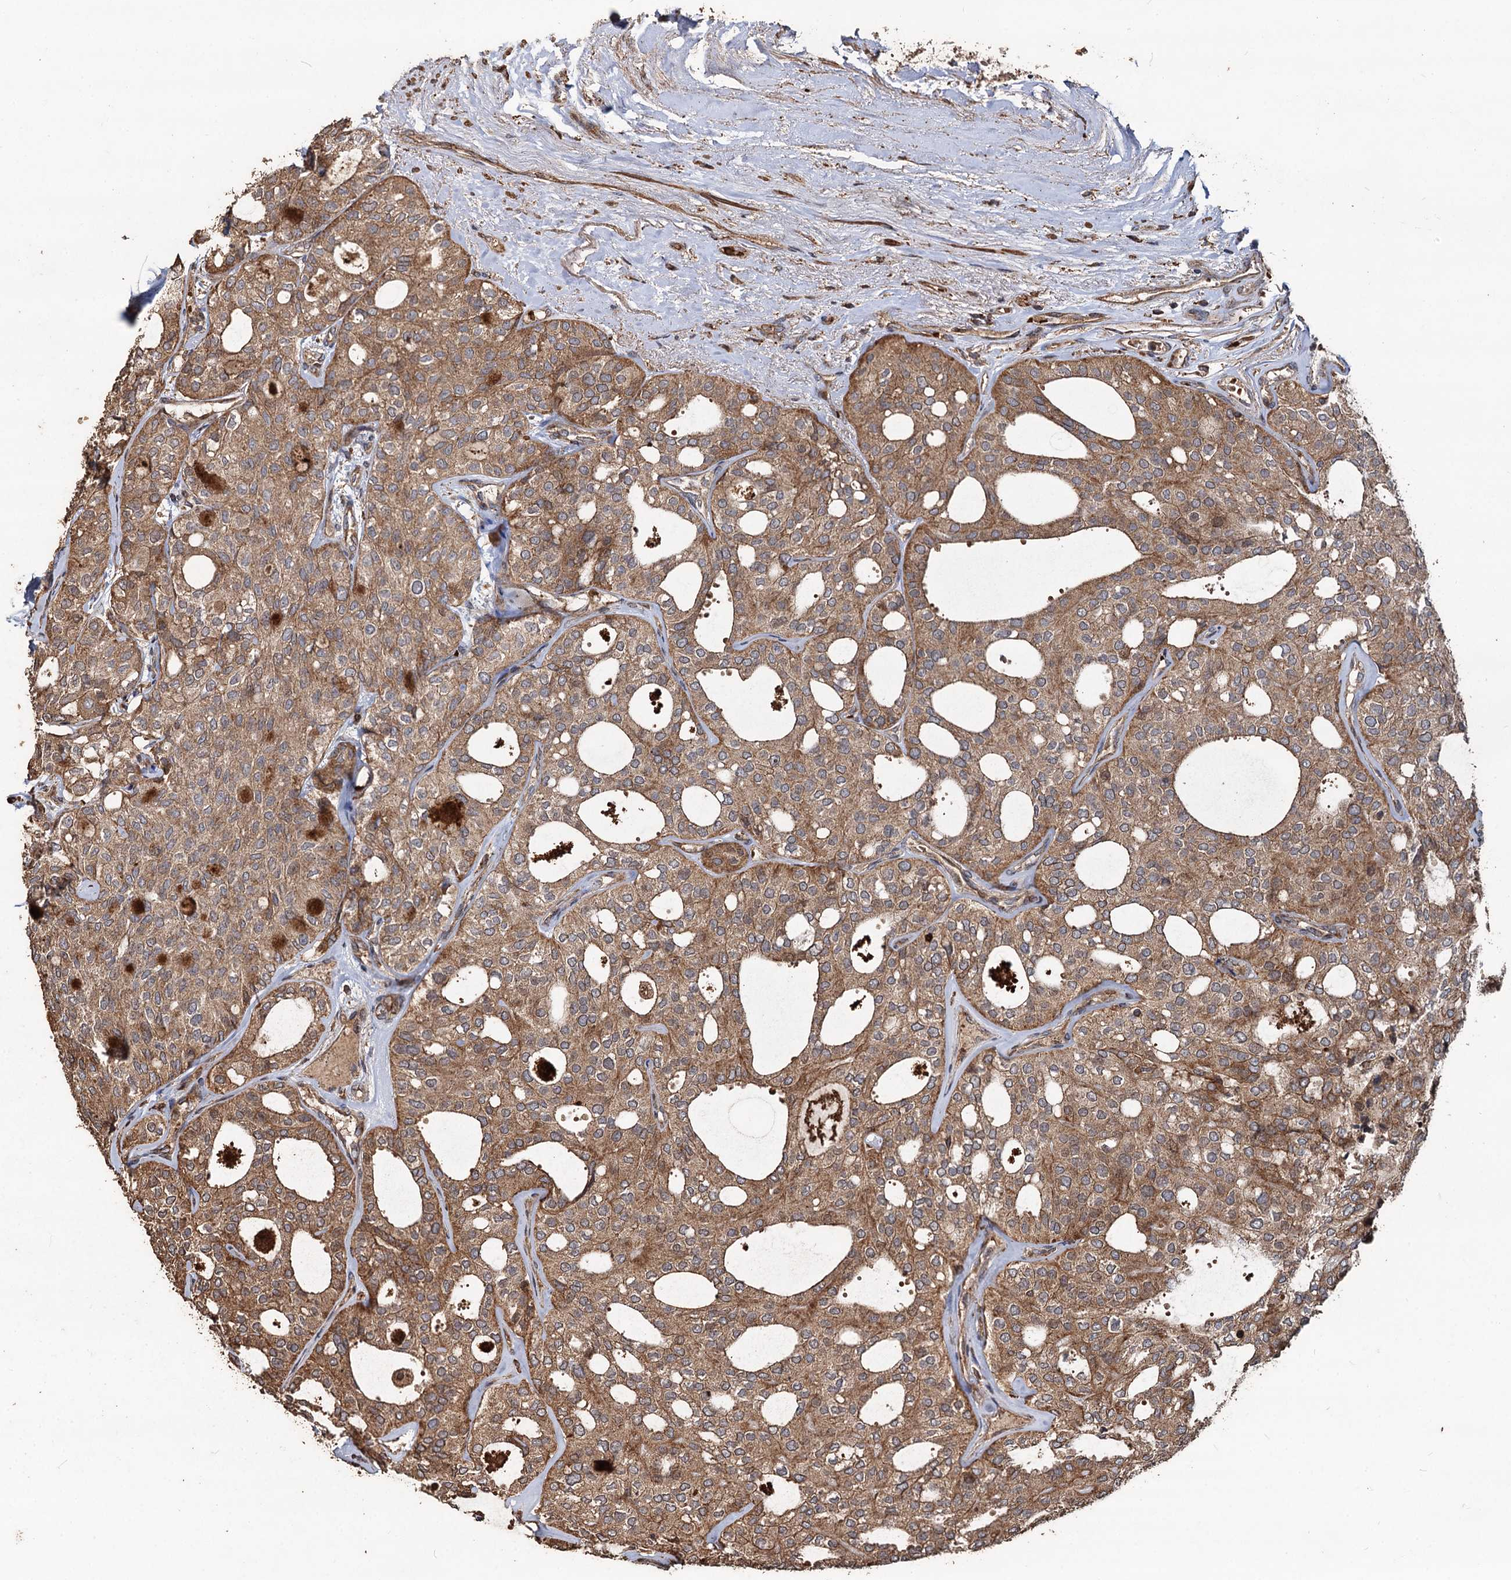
{"staining": {"intensity": "moderate", "quantity": ">75%", "location": "cytoplasmic/membranous"}, "tissue": "thyroid cancer", "cell_type": "Tumor cells", "image_type": "cancer", "snomed": [{"axis": "morphology", "description": "Follicular adenoma carcinoma, NOS"}, {"axis": "topography", "description": "Thyroid gland"}], "caption": "This histopathology image displays immunohistochemistry staining of thyroid cancer (follicular adenoma carcinoma), with medium moderate cytoplasmic/membranous staining in about >75% of tumor cells.", "gene": "NOTCH2NLA", "patient": {"sex": "male", "age": 75}}